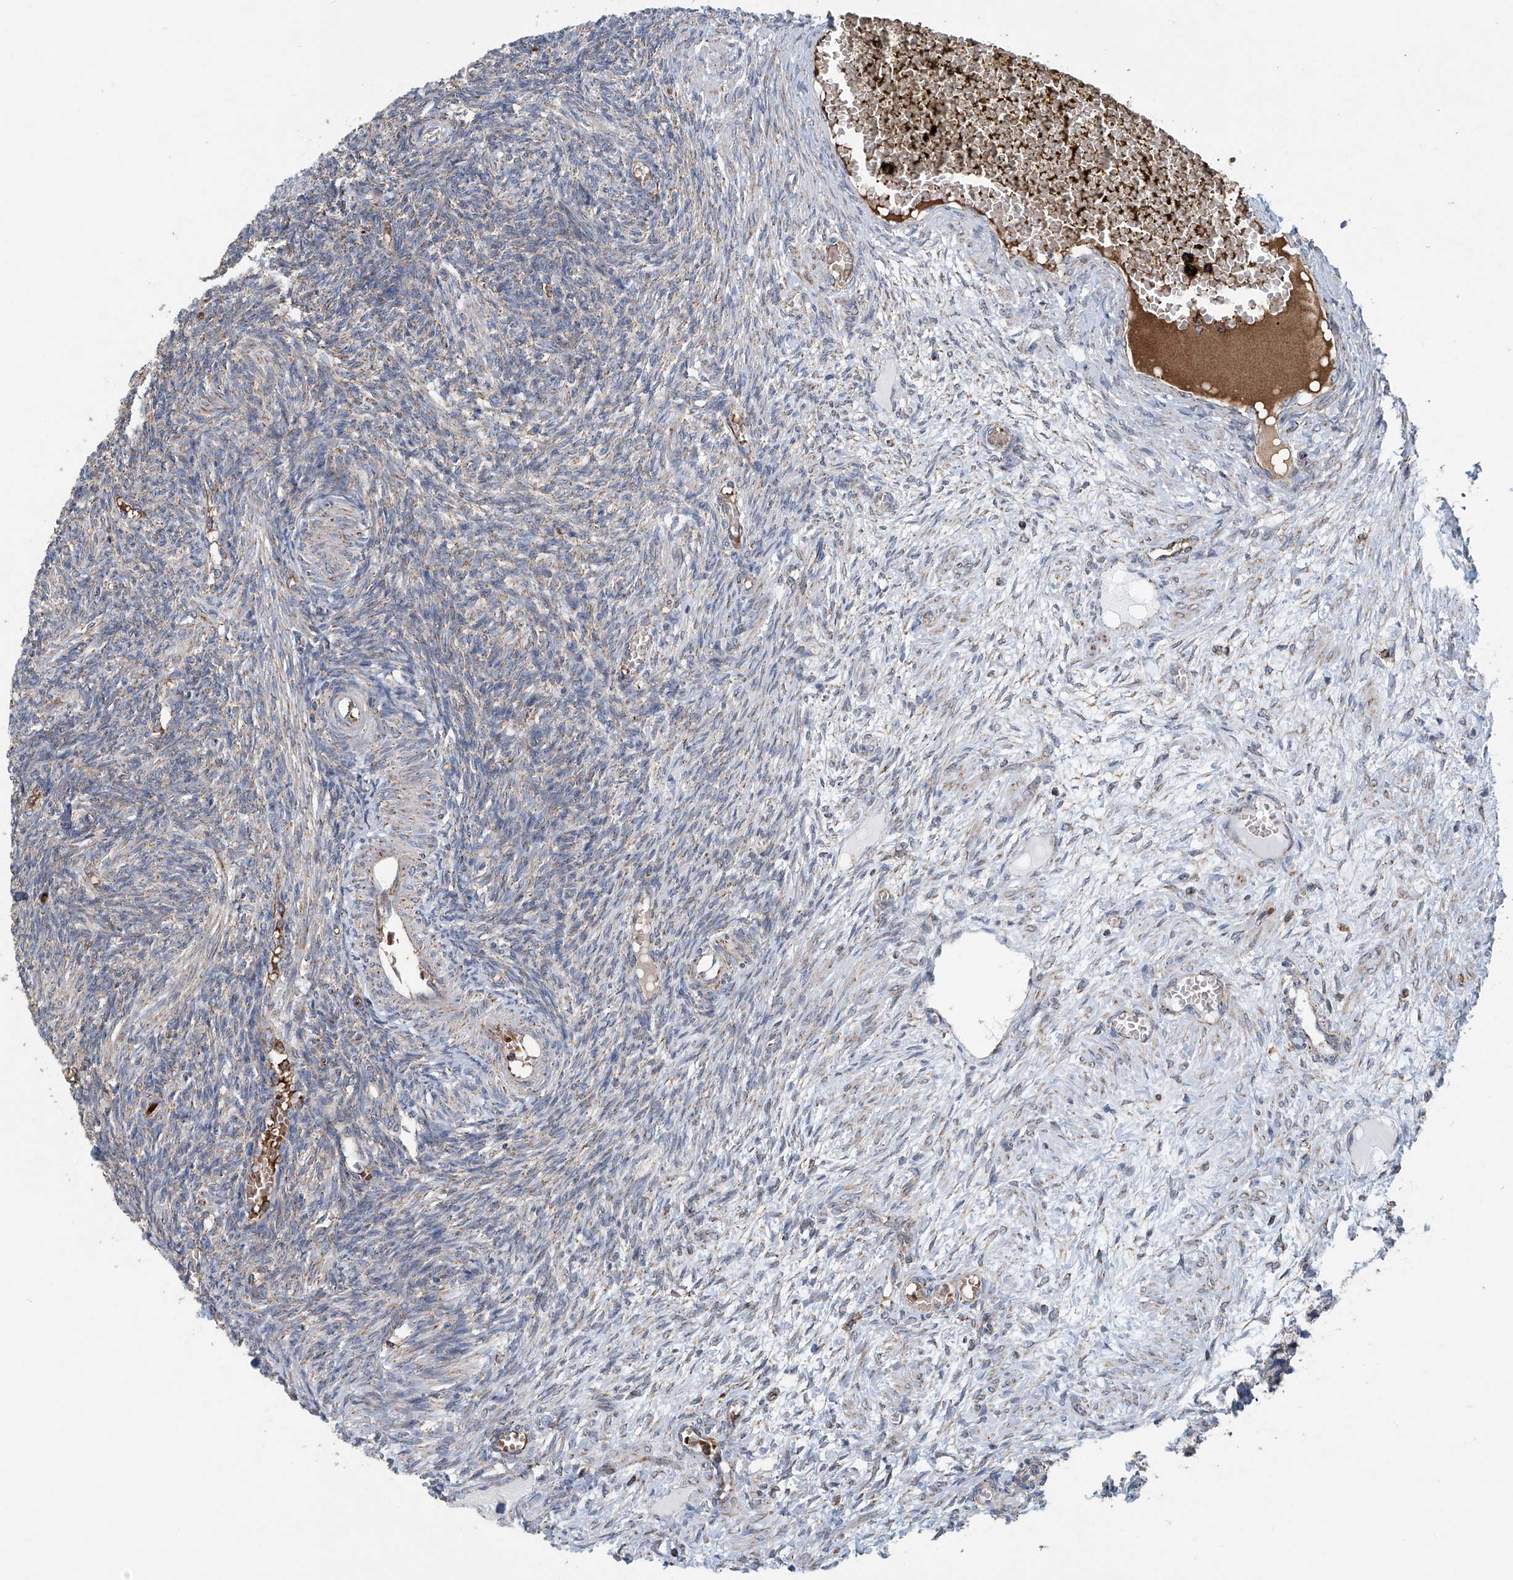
{"staining": {"intensity": "weak", "quantity": "<25%", "location": "cytoplasmic/membranous"}, "tissue": "ovary", "cell_type": "Ovarian stroma cells", "image_type": "normal", "snomed": [{"axis": "morphology", "description": "Normal tissue, NOS"}, {"axis": "topography", "description": "Ovary"}], "caption": "High magnification brightfield microscopy of normal ovary stained with DAB (brown) and counterstained with hematoxylin (blue): ovarian stroma cells show no significant expression.", "gene": "COMMD1", "patient": {"sex": "female", "age": 27}}